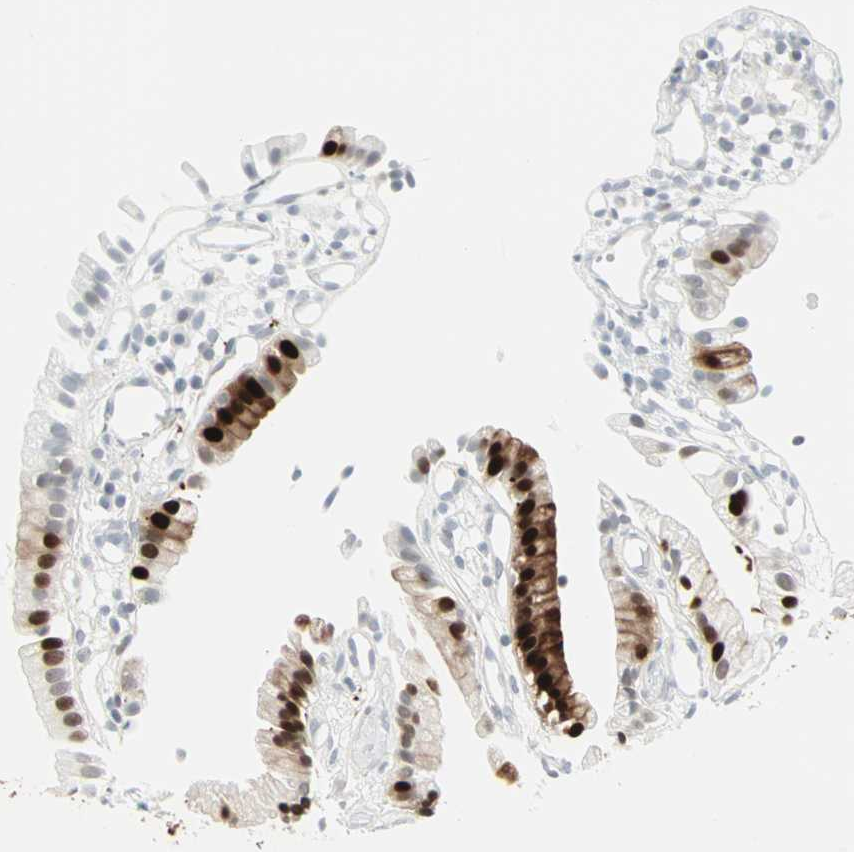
{"staining": {"intensity": "strong", "quantity": "25%-75%", "location": "cytoplasmic/membranous,nuclear"}, "tissue": "gallbladder", "cell_type": "Glandular cells", "image_type": "normal", "snomed": [{"axis": "morphology", "description": "Normal tissue, NOS"}, {"axis": "topography", "description": "Gallbladder"}], "caption": "Gallbladder stained for a protein exhibits strong cytoplasmic/membranous,nuclear positivity in glandular cells. The staining was performed using DAB, with brown indicating positive protein expression. Nuclei are stained blue with hematoxylin.", "gene": "CBLC", "patient": {"sex": "male", "age": 65}}